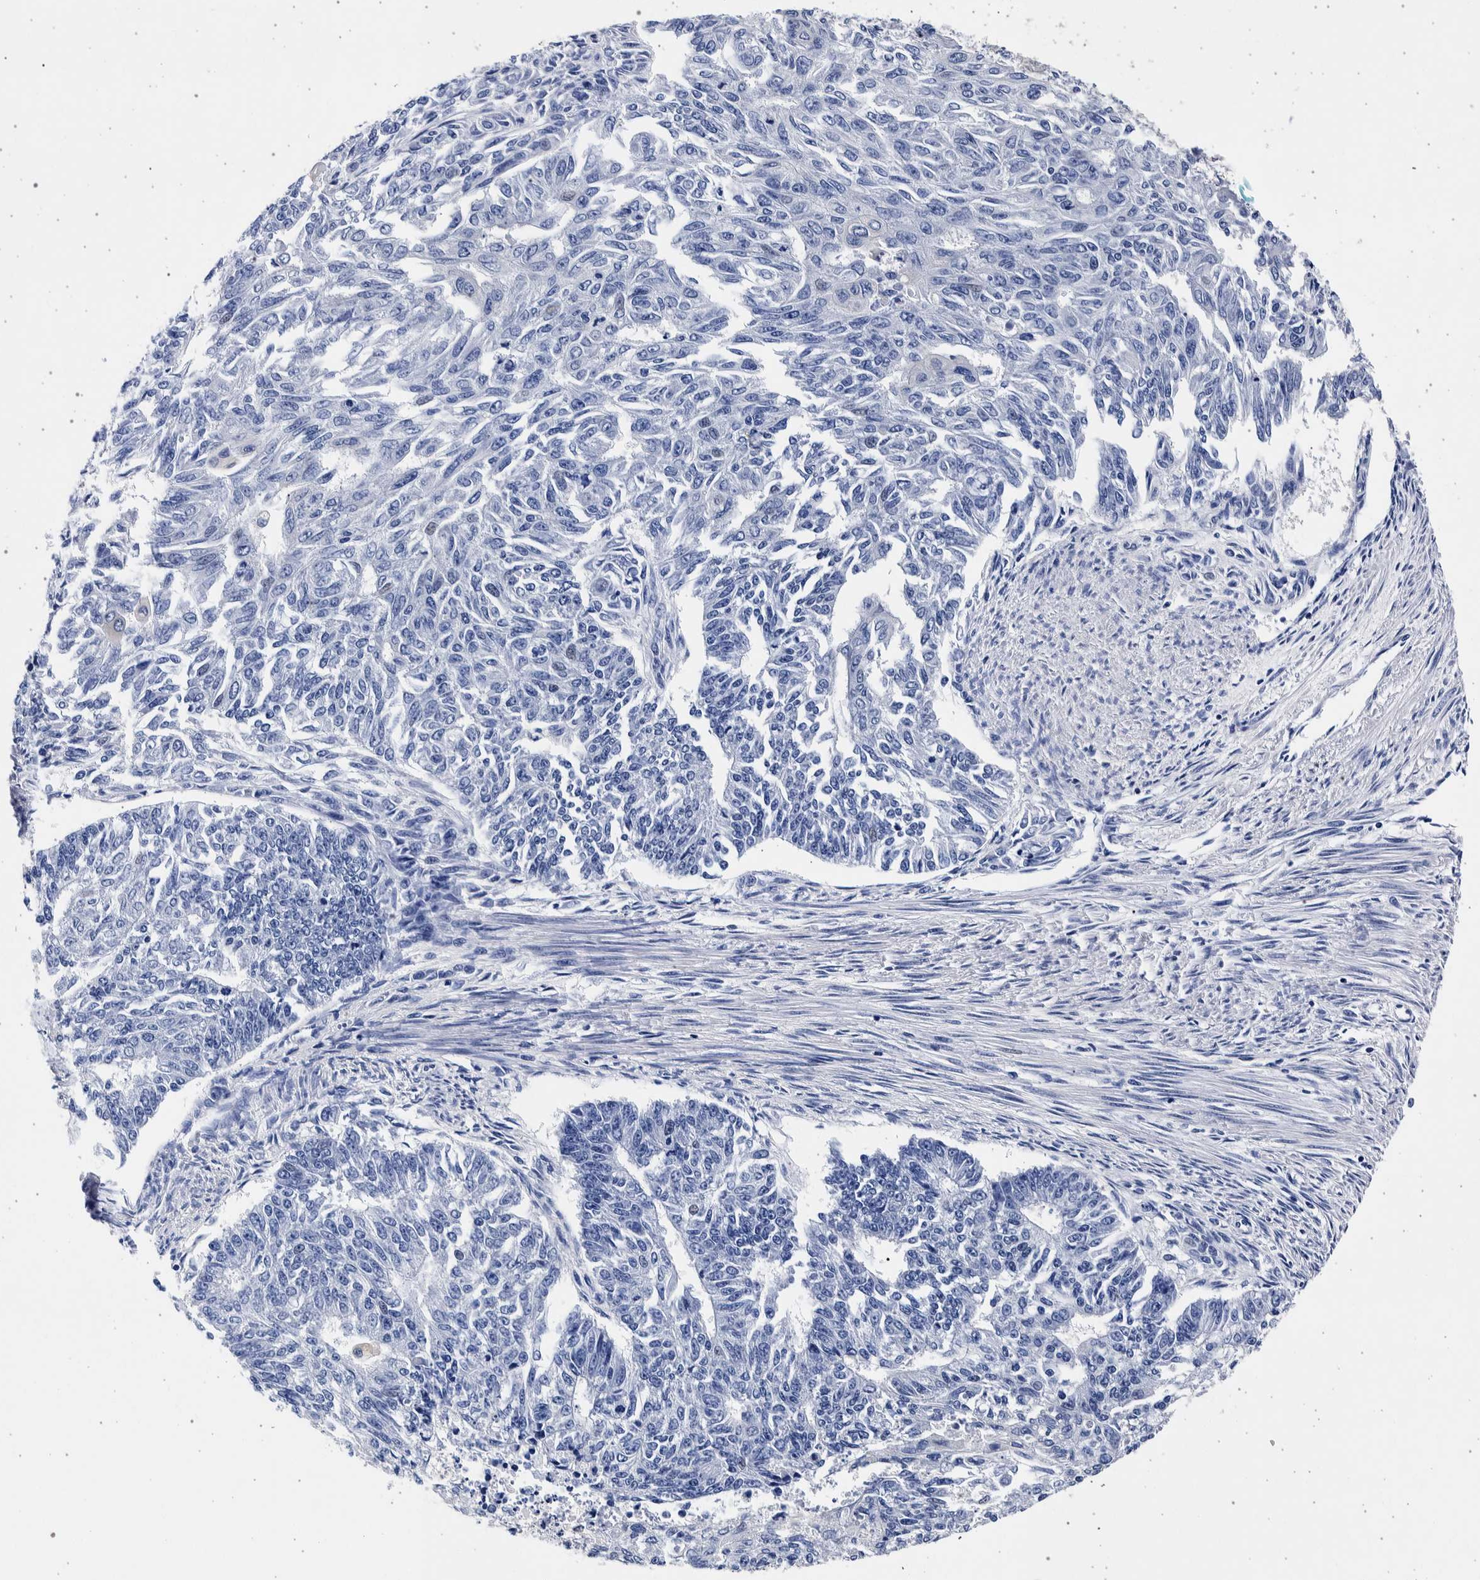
{"staining": {"intensity": "negative", "quantity": "none", "location": "none"}, "tissue": "endometrial cancer", "cell_type": "Tumor cells", "image_type": "cancer", "snomed": [{"axis": "morphology", "description": "Adenocarcinoma, NOS"}, {"axis": "topography", "description": "Endometrium"}], "caption": "Immunohistochemical staining of endometrial adenocarcinoma demonstrates no significant expression in tumor cells.", "gene": "NIBAN2", "patient": {"sex": "female", "age": 32}}